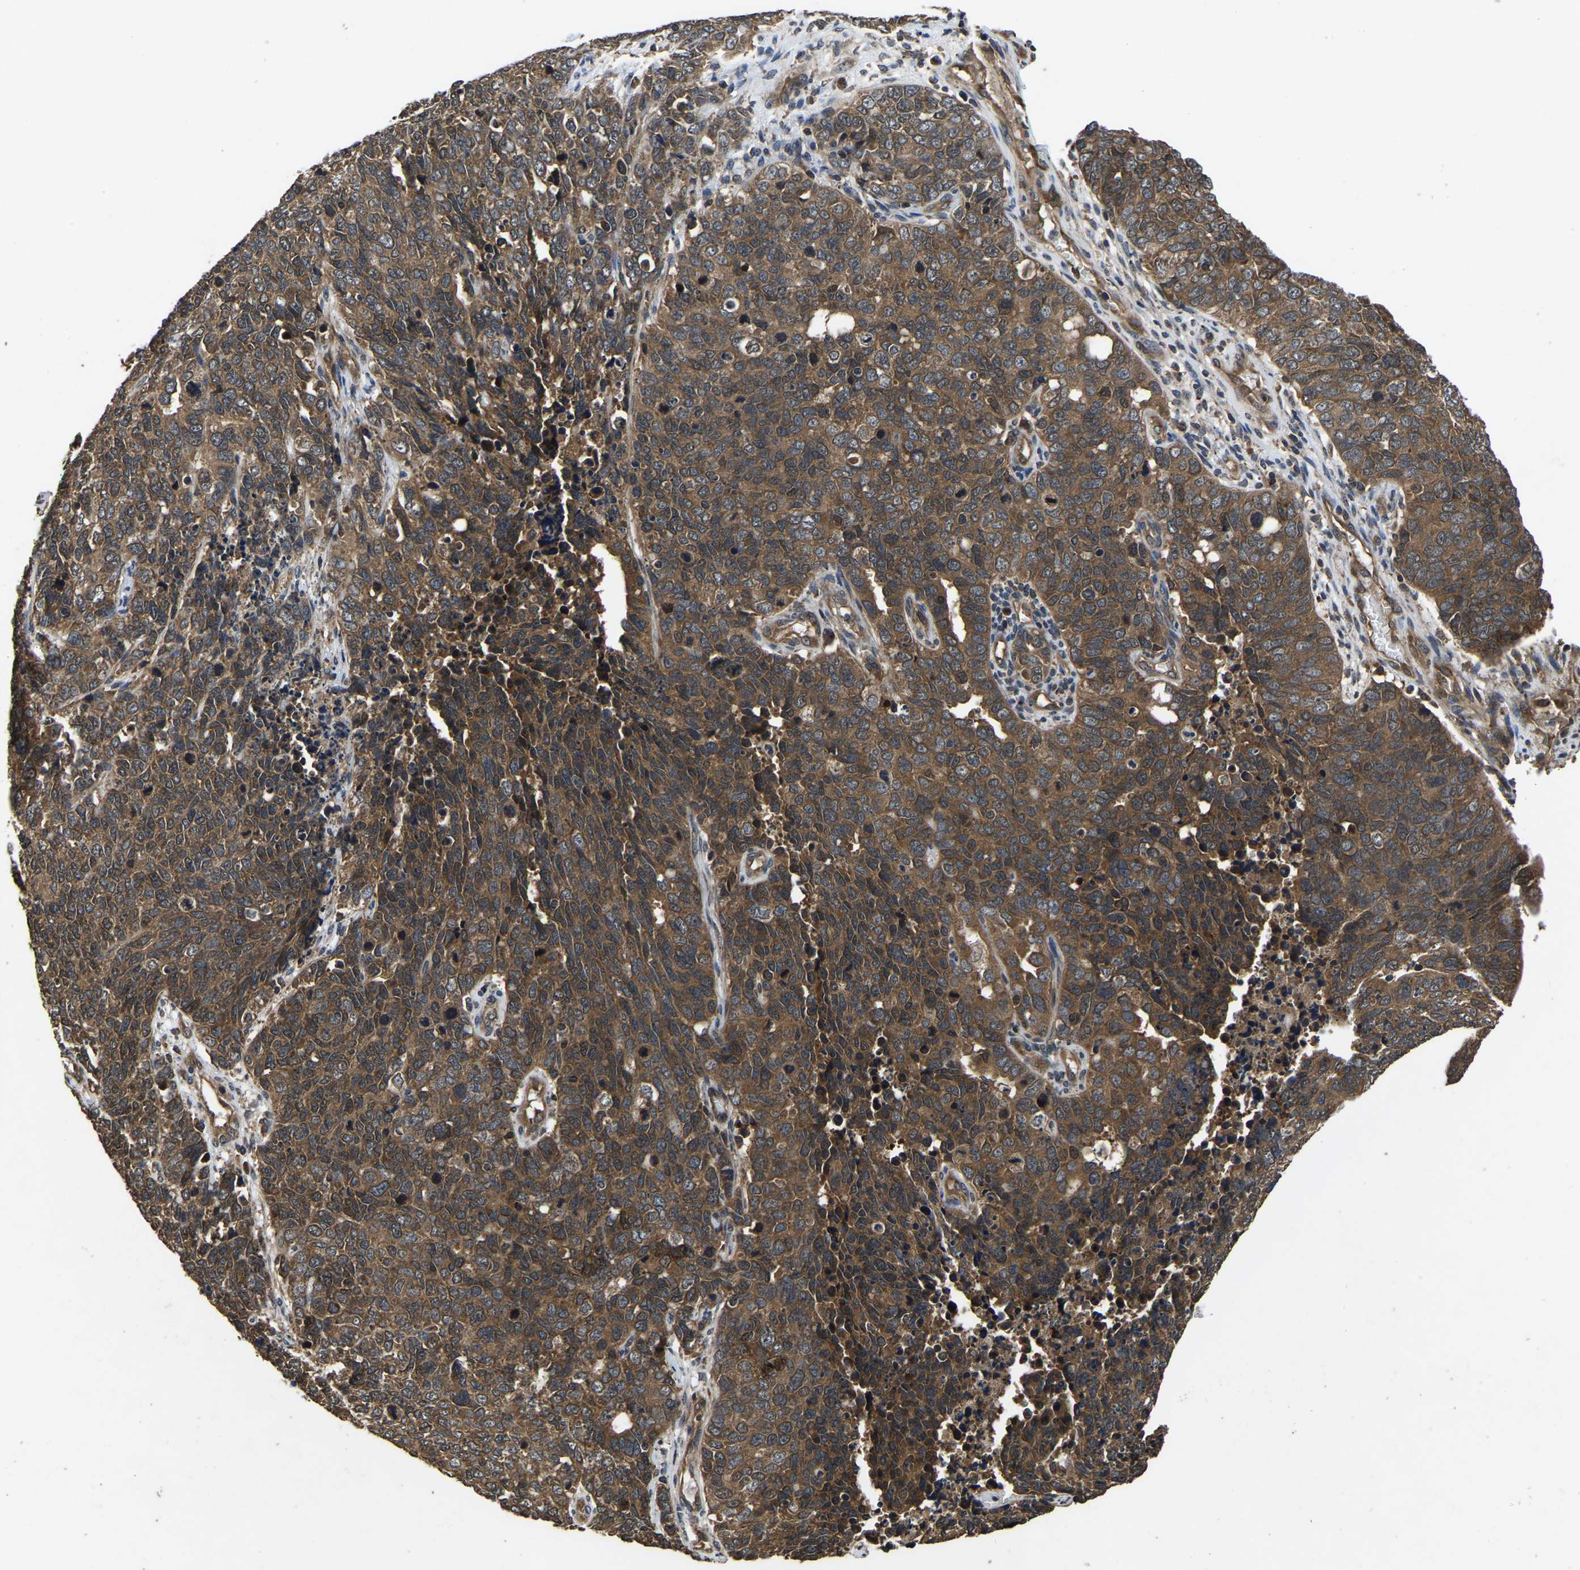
{"staining": {"intensity": "moderate", "quantity": ">75%", "location": "cytoplasmic/membranous"}, "tissue": "cervical cancer", "cell_type": "Tumor cells", "image_type": "cancer", "snomed": [{"axis": "morphology", "description": "Squamous cell carcinoma, NOS"}, {"axis": "topography", "description": "Cervix"}], "caption": "An immunohistochemistry micrograph of tumor tissue is shown. Protein staining in brown highlights moderate cytoplasmic/membranous positivity in cervical cancer (squamous cell carcinoma) within tumor cells.", "gene": "CRYZL1", "patient": {"sex": "female", "age": 63}}